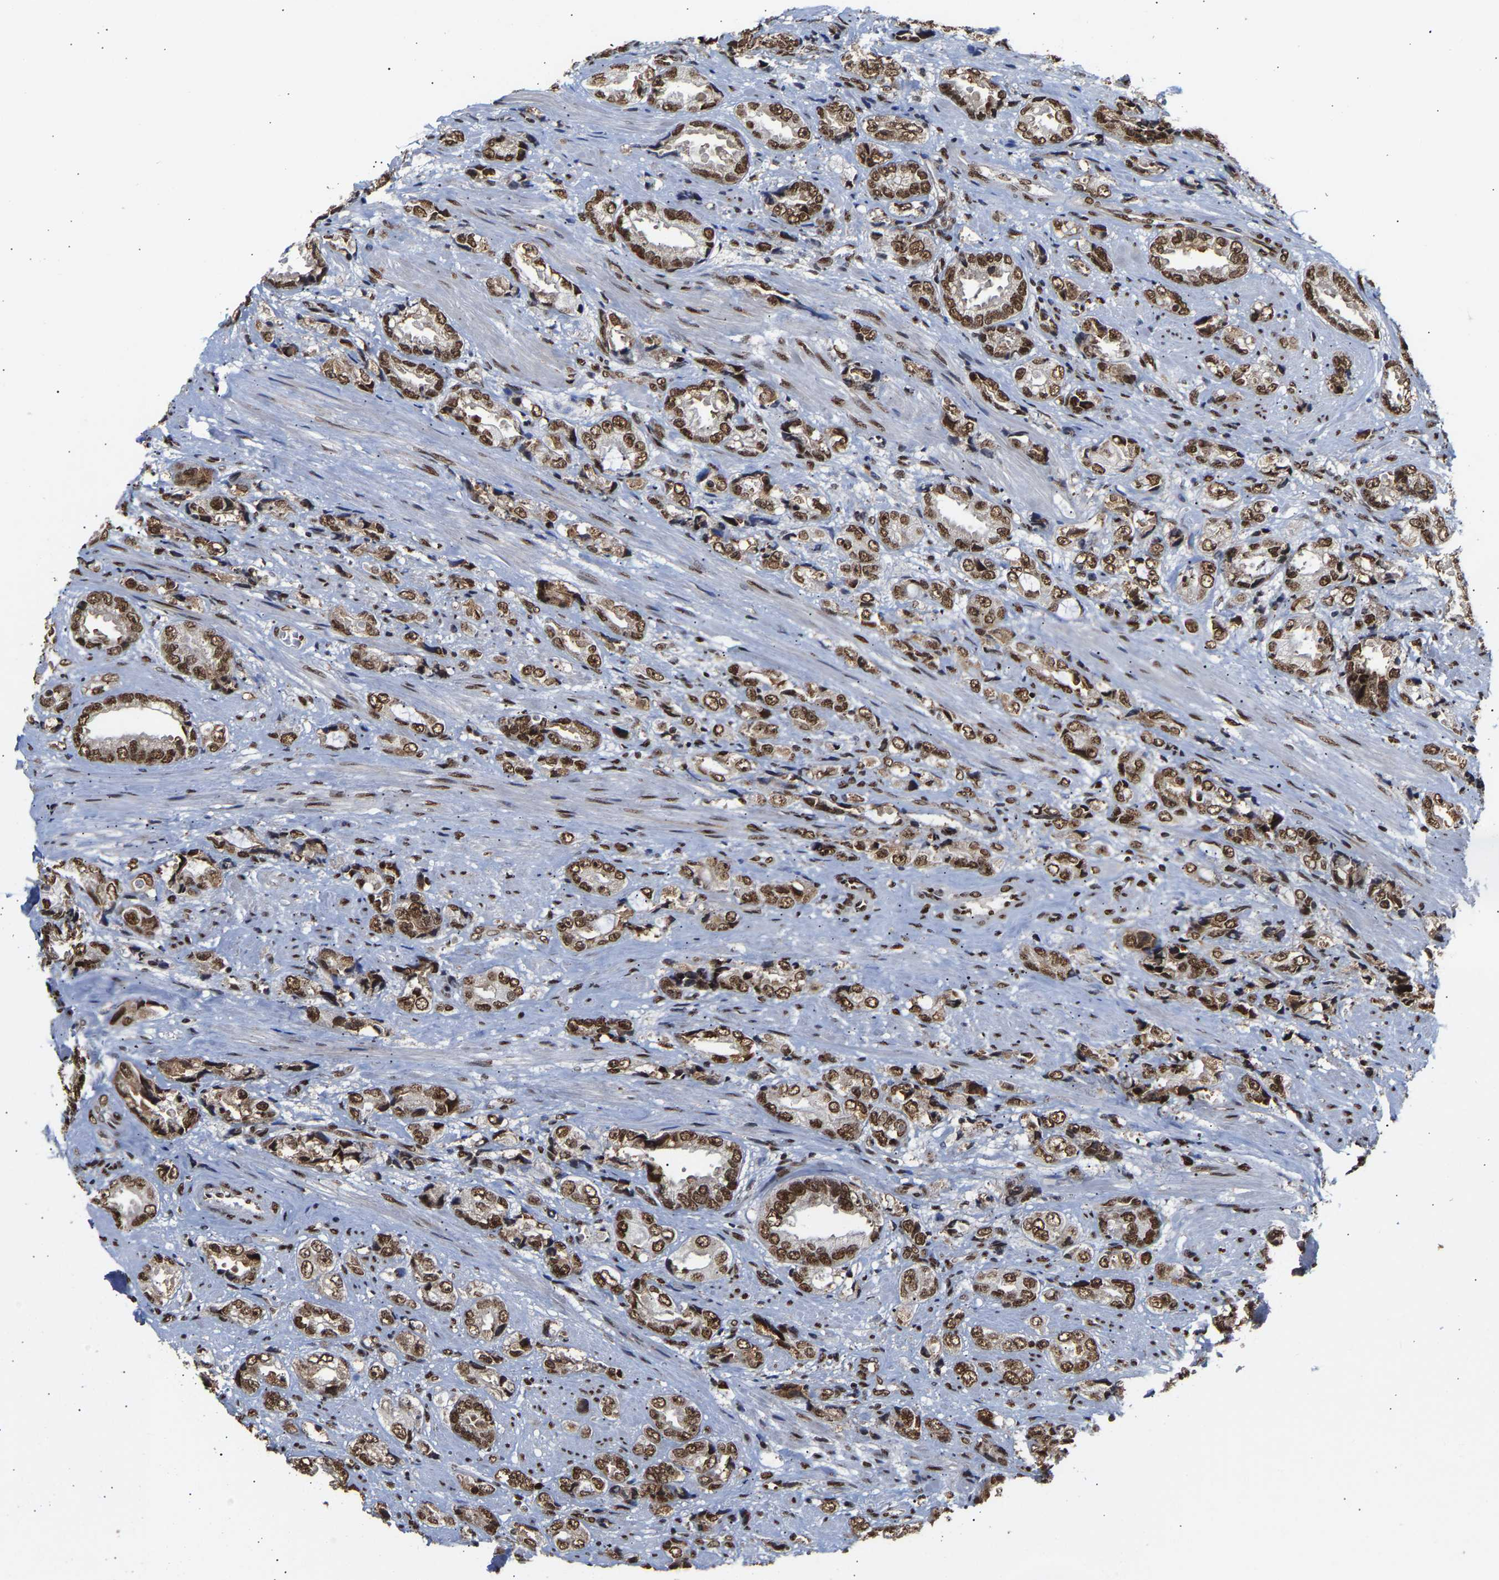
{"staining": {"intensity": "strong", "quantity": ">75%", "location": "nuclear"}, "tissue": "prostate cancer", "cell_type": "Tumor cells", "image_type": "cancer", "snomed": [{"axis": "morphology", "description": "Adenocarcinoma, High grade"}, {"axis": "topography", "description": "Prostate"}], "caption": "IHC photomicrograph of neoplastic tissue: adenocarcinoma (high-grade) (prostate) stained using immunohistochemistry (IHC) shows high levels of strong protein expression localized specifically in the nuclear of tumor cells, appearing as a nuclear brown color.", "gene": "PSIP1", "patient": {"sex": "male", "age": 61}}